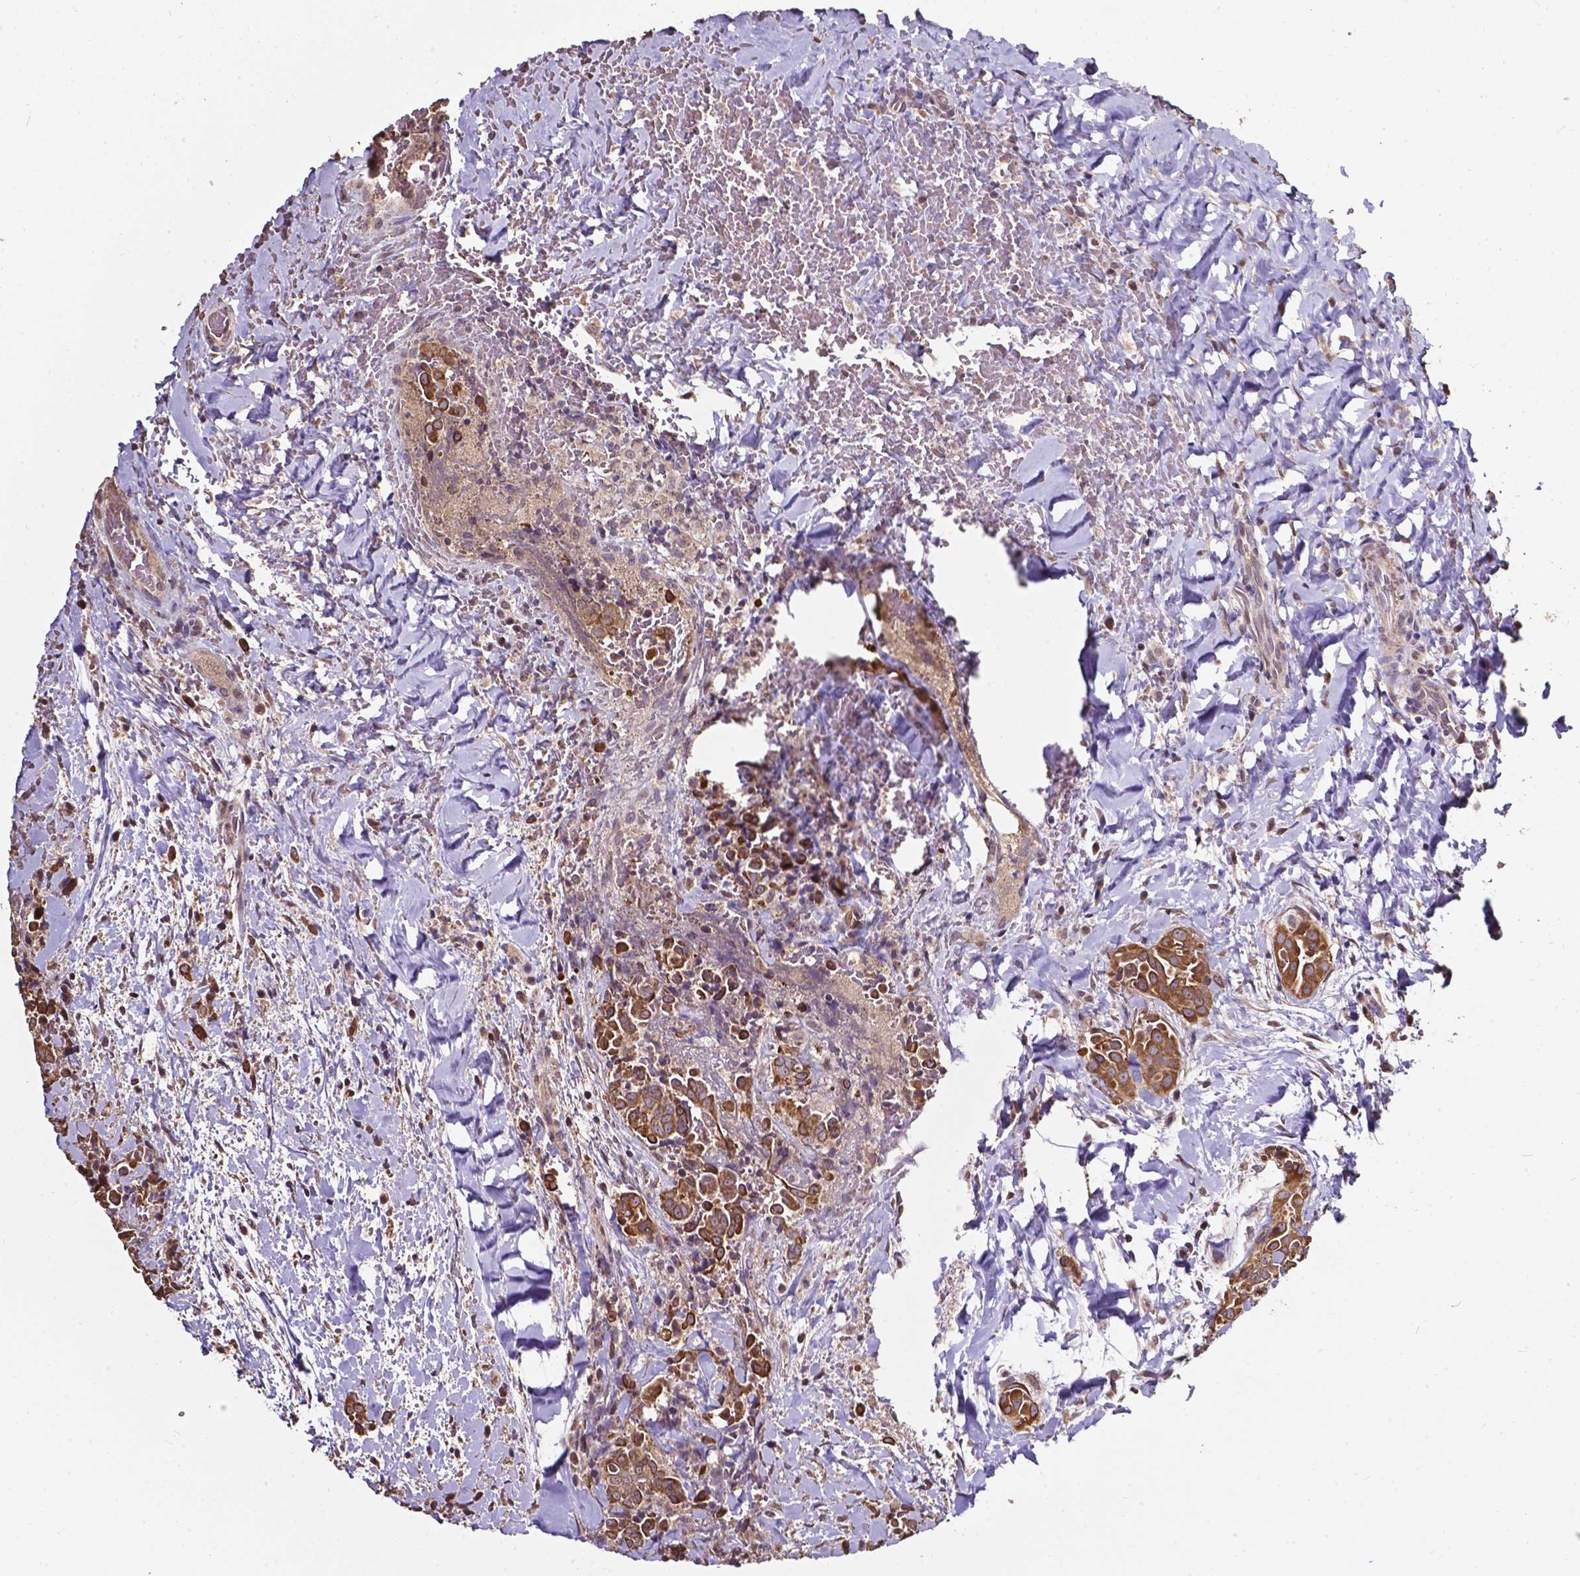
{"staining": {"intensity": "moderate", "quantity": ">75%", "location": "cytoplasmic/membranous"}, "tissue": "thyroid cancer", "cell_type": "Tumor cells", "image_type": "cancer", "snomed": [{"axis": "morphology", "description": "Papillary adenocarcinoma, NOS"}, {"axis": "topography", "description": "Thyroid gland"}], "caption": "Moderate cytoplasmic/membranous protein staining is seen in about >75% of tumor cells in thyroid cancer.", "gene": "GLRA2", "patient": {"sex": "male", "age": 61}}